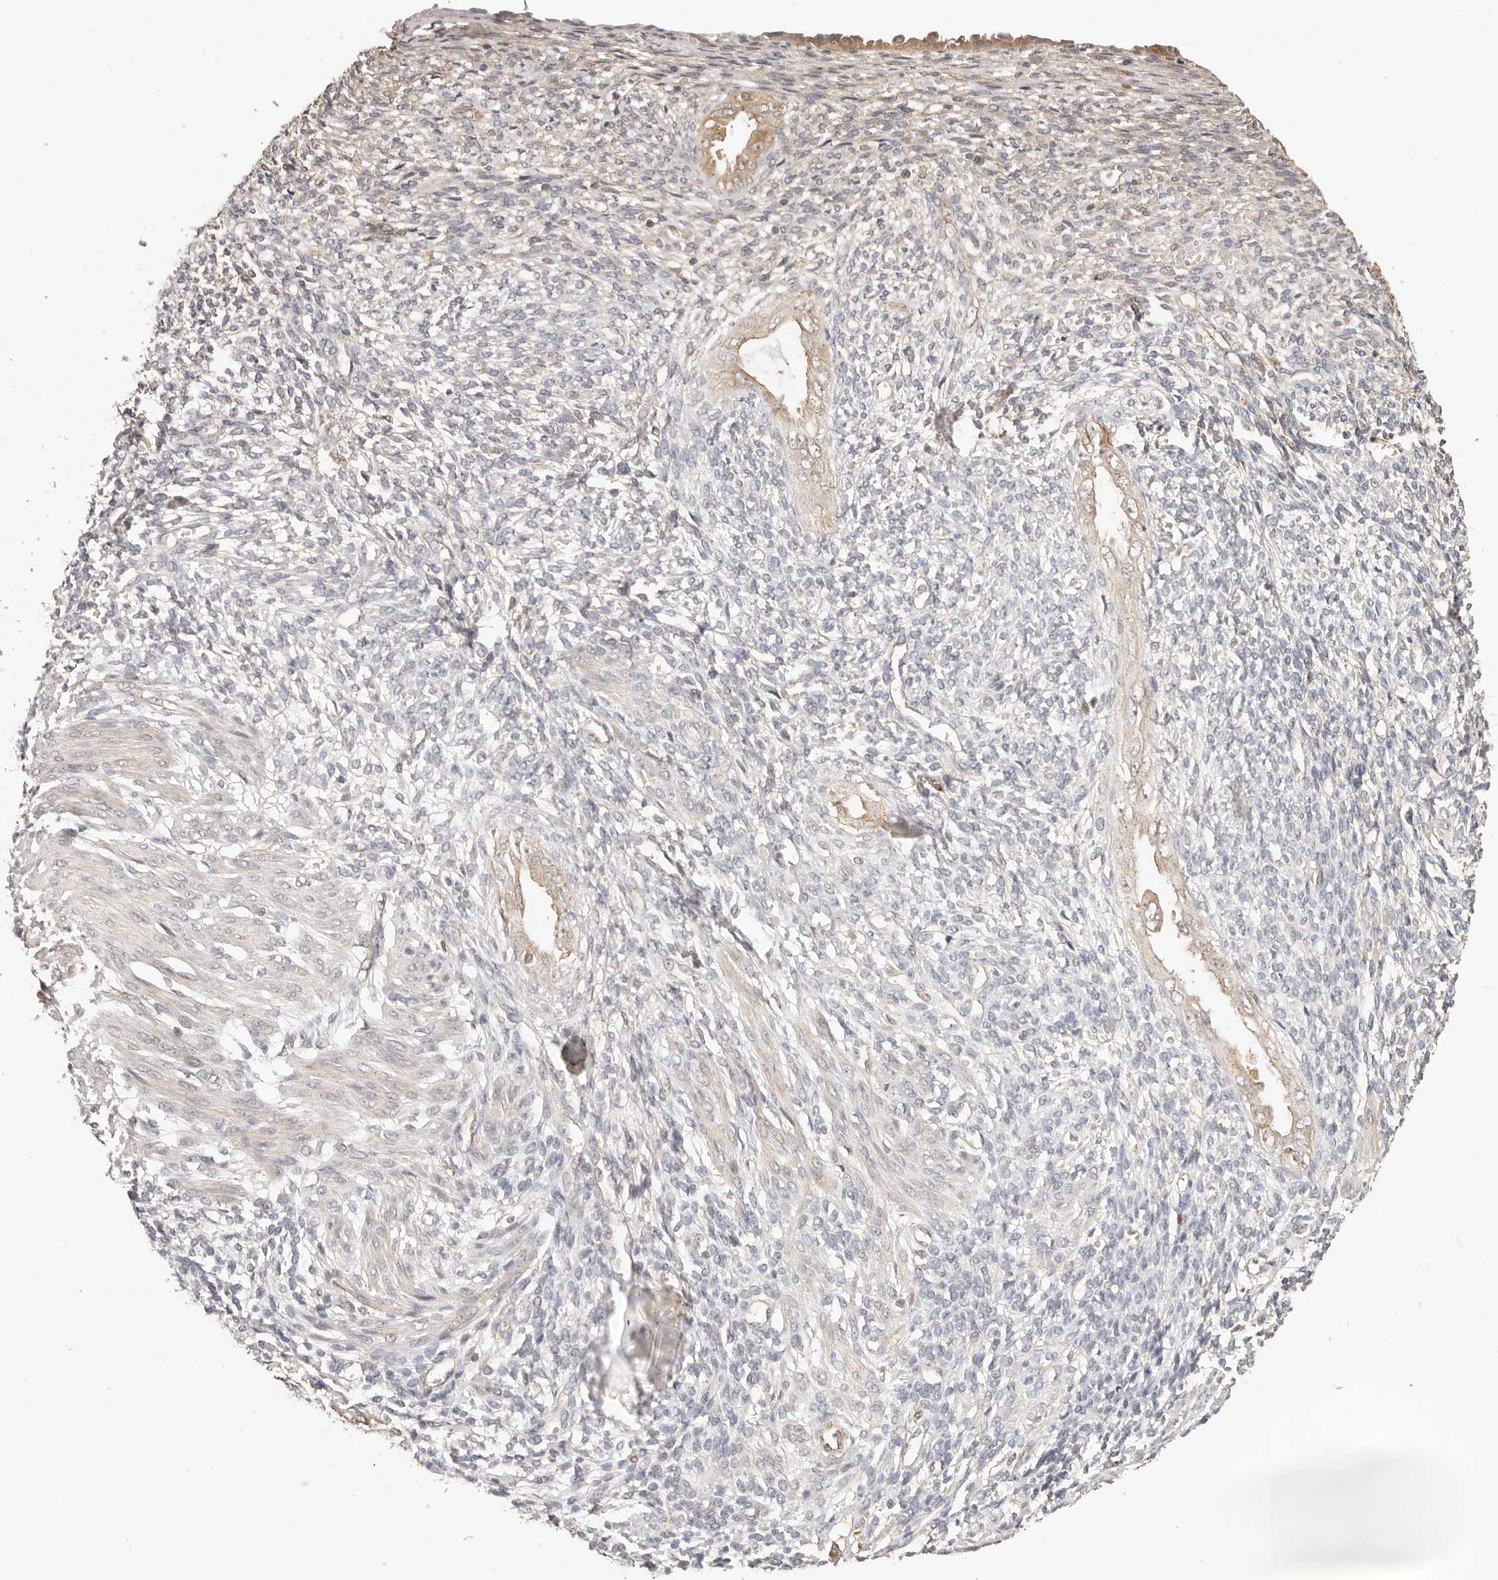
{"staining": {"intensity": "weak", "quantity": "<25%", "location": "cytoplasmic/membranous"}, "tissue": "endometrium", "cell_type": "Cells in endometrial stroma", "image_type": "normal", "snomed": [{"axis": "morphology", "description": "Normal tissue, NOS"}, {"axis": "topography", "description": "Endometrium"}], "caption": "Human endometrium stained for a protein using immunohistochemistry (IHC) displays no staining in cells in endometrial stroma.", "gene": "AFDN", "patient": {"sex": "female", "age": 66}}